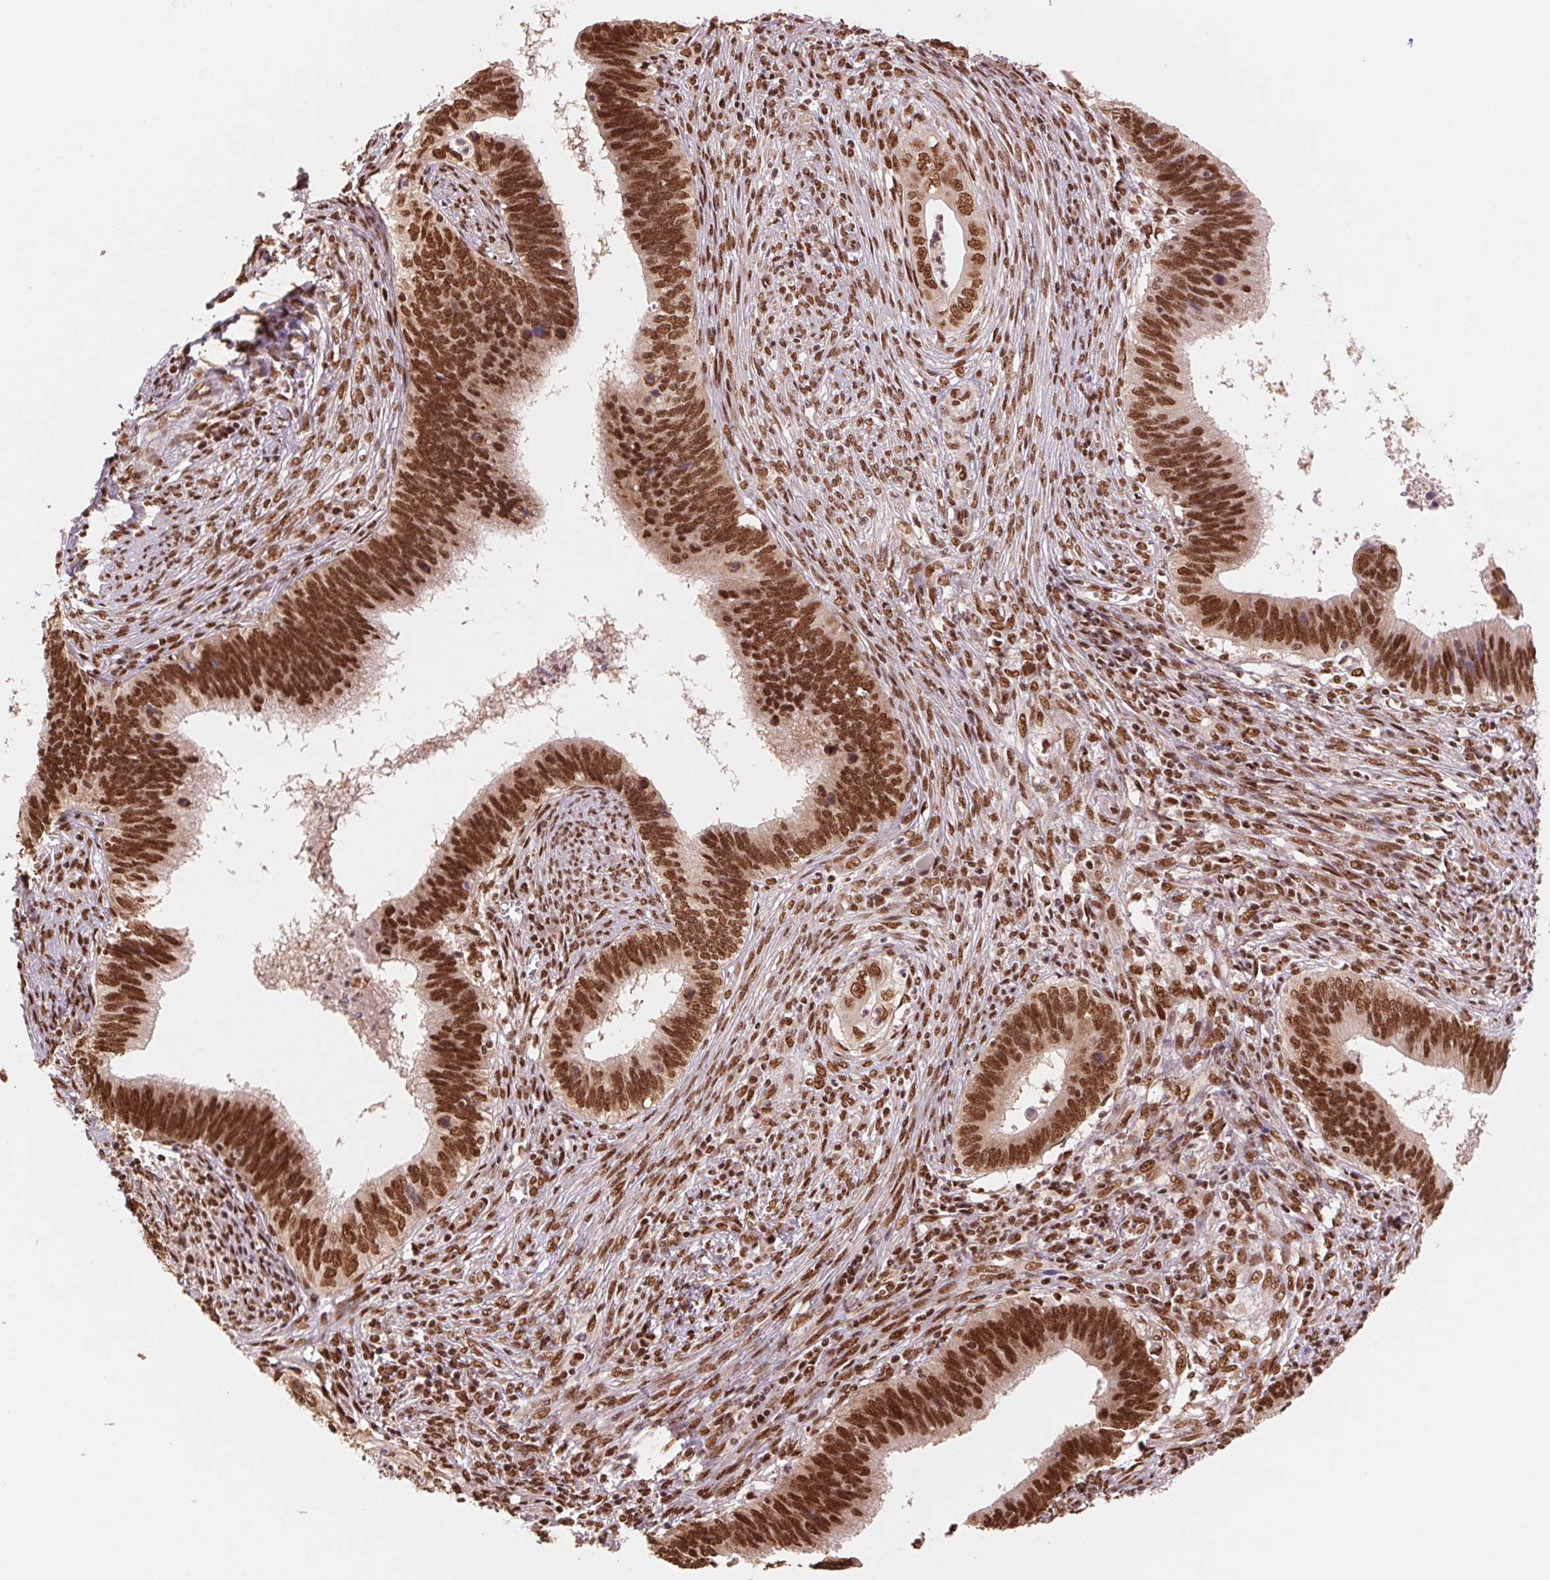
{"staining": {"intensity": "strong", "quantity": ">75%", "location": "nuclear"}, "tissue": "cervical cancer", "cell_type": "Tumor cells", "image_type": "cancer", "snomed": [{"axis": "morphology", "description": "Adenocarcinoma, NOS"}, {"axis": "topography", "description": "Cervix"}], "caption": "This micrograph displays cervical cancer stained with IHC to label a protein in brown. The nuclear of tumor cells show strong positivity for the protein. Nuclei are counter-stained blue.", "gene": "TTLL9", "patient": {"sex": "female", "age": 42}}